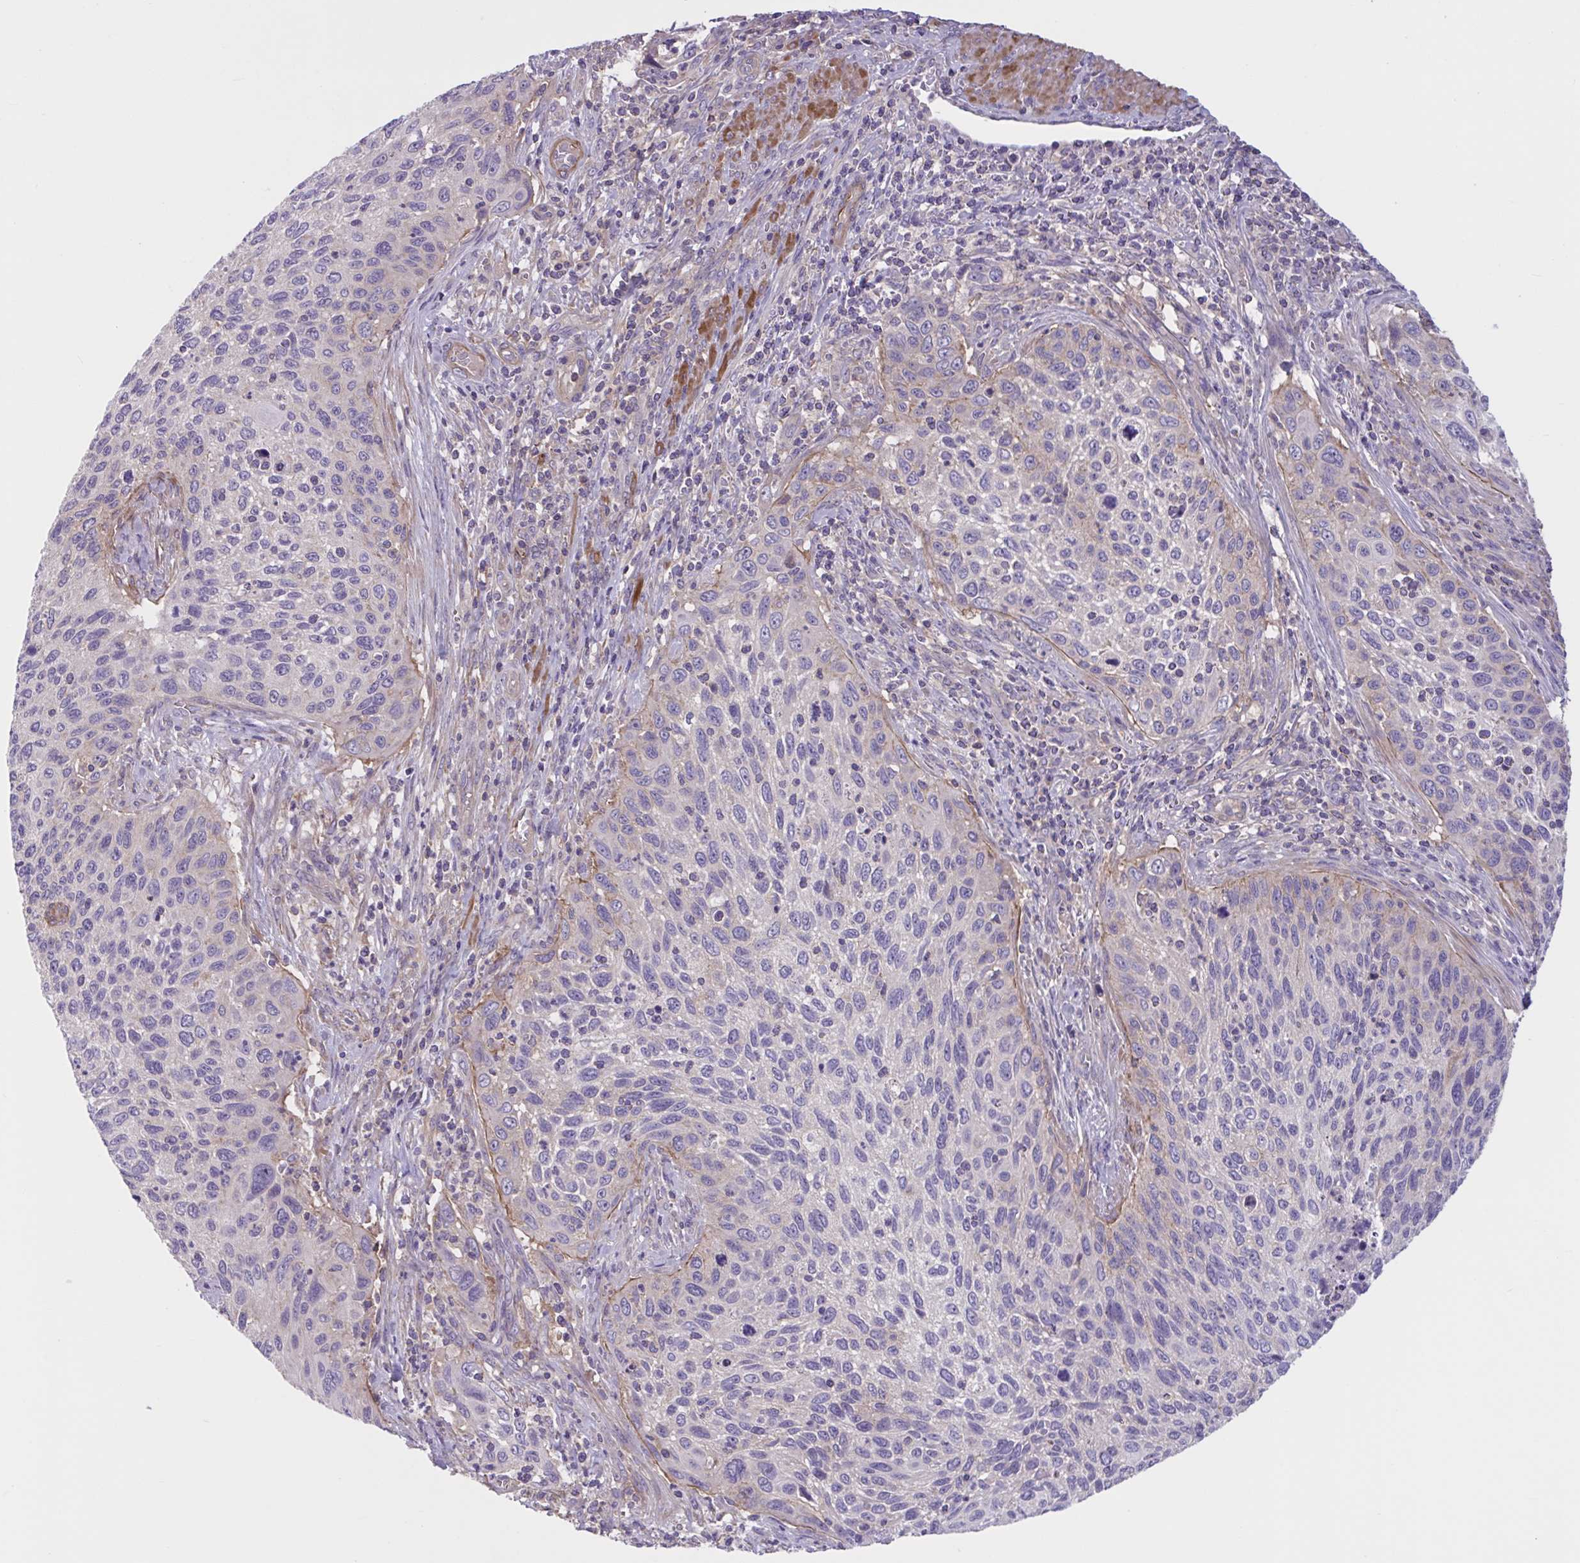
{"staining": {"intensity": "negative", "quantity": "none", "location": "none"}, "tissue": "cervical cancer", "cell_type": "Tumor cells", "image_type": "cancer", "snomed": [{"axis": "morphology", "description": "Squamous cell carcinoma, NOS"}, {"axis": "topography", "description": "Cervix"}], "caption": "Squamous cell carcinoma (cervical) was stained to show a protein in brown. There is no significant positivity in tumor cells.", "gene": "WNT9B", "patient": {"sex": "female", "age": 70}}